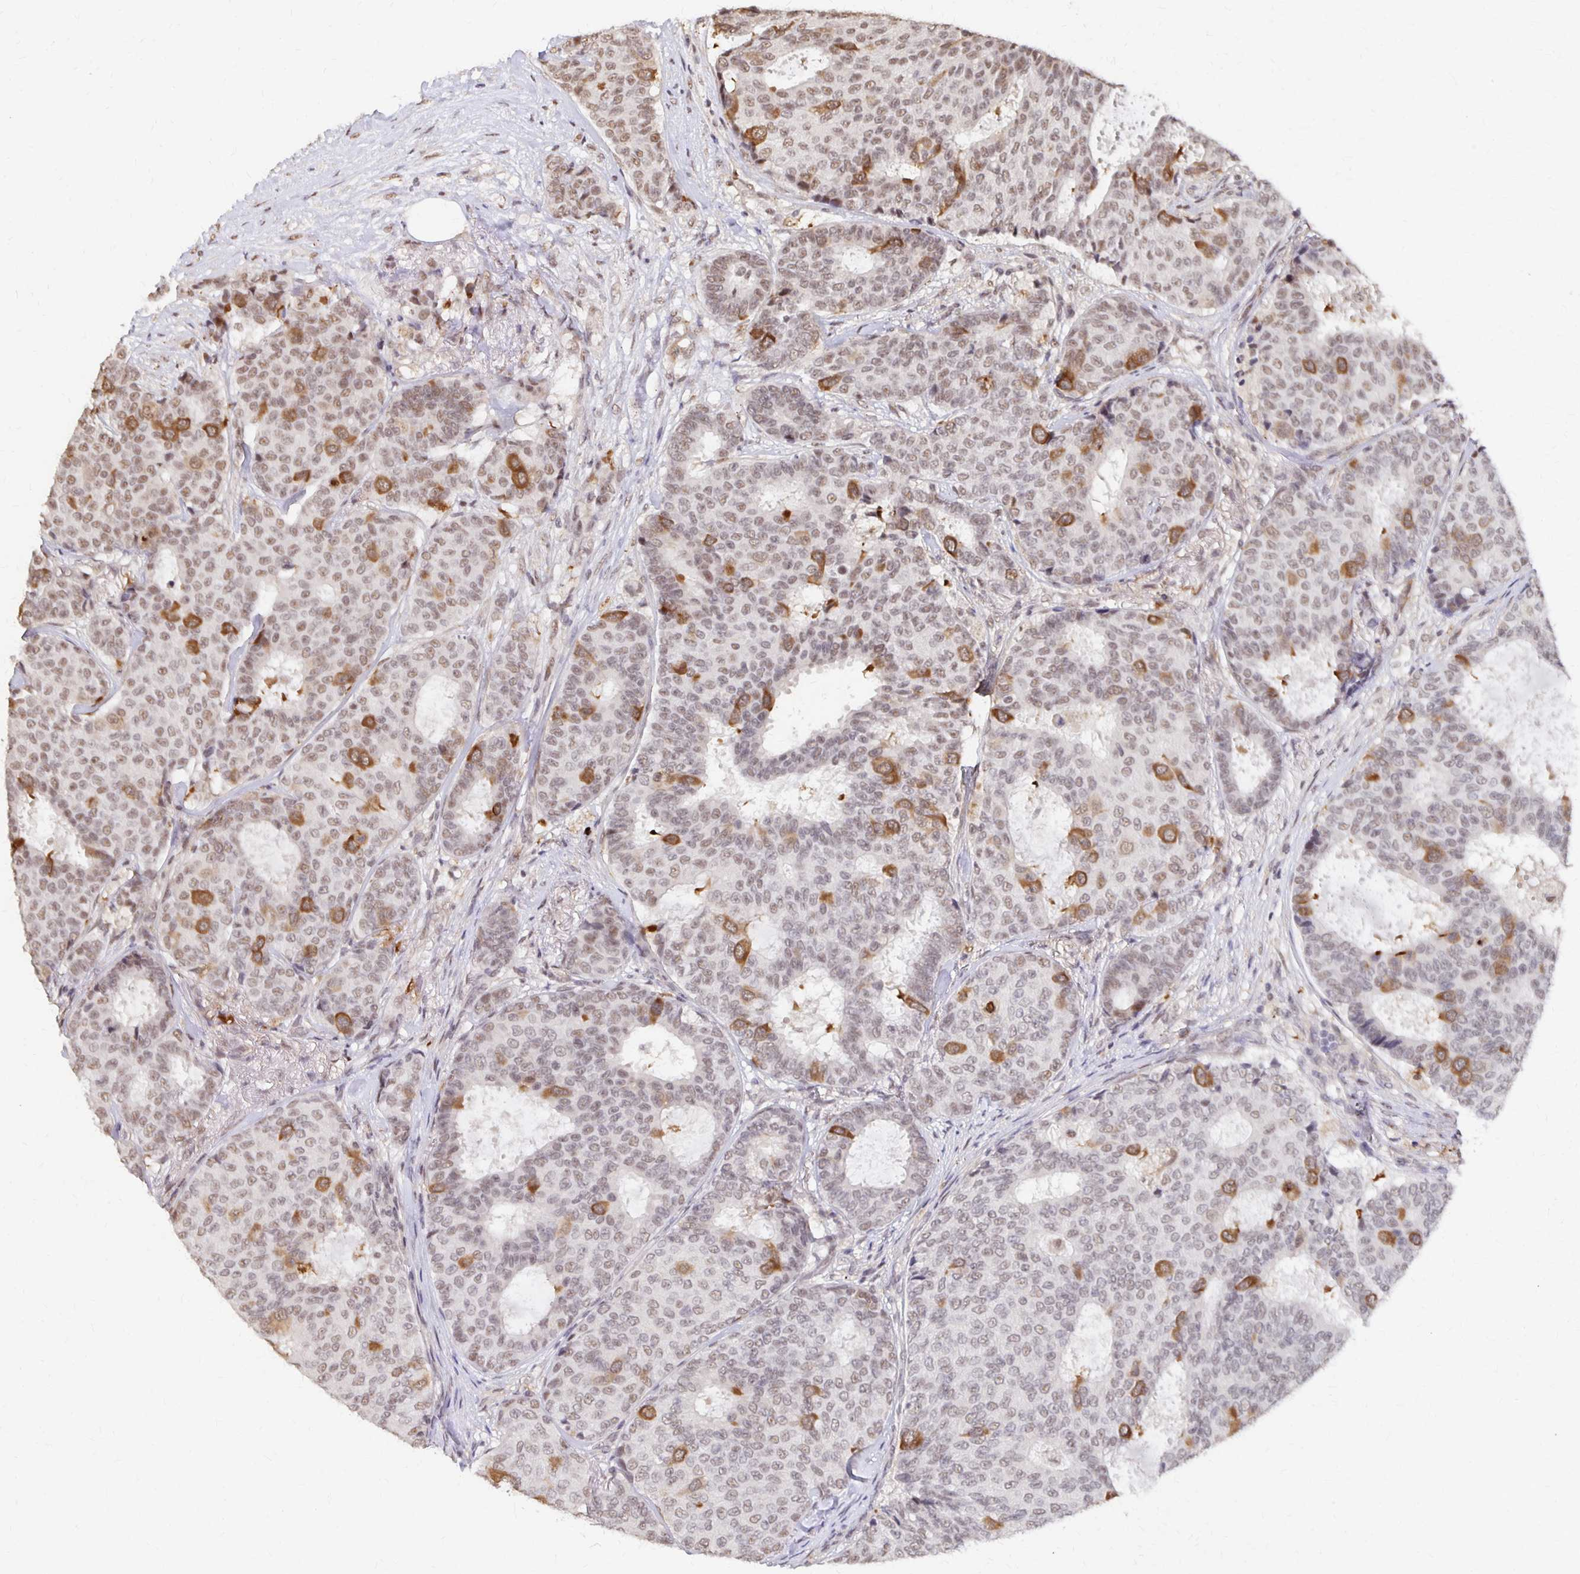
{"staining": {"intensity": "moderate", "quantity": "25%-75%", "location": "cytoplasmic/membranous,nuclear"}, "tissue": "breast cancer", "cell_type": "Tumor cells", "image_type": "cancer", "snomed": [{"axis": "morphology", "description": "Duct carcinoma"}, {"axis": "topography", "description": "Breast"}], "caption": "High-magnification brightfield microscopy of breast cancer stained with DAB (brown) and counterstained with hematoxylin (blue). tumor cells exhibit moderate cytoplasmic/membranous and nuclear expression is seen in approximately25%-75% of cells. Ihc stains the protein in brown and the nuclei are stained blue.", "gene": "CLASRP", "patient": {"sex": "female", "age": 75}}